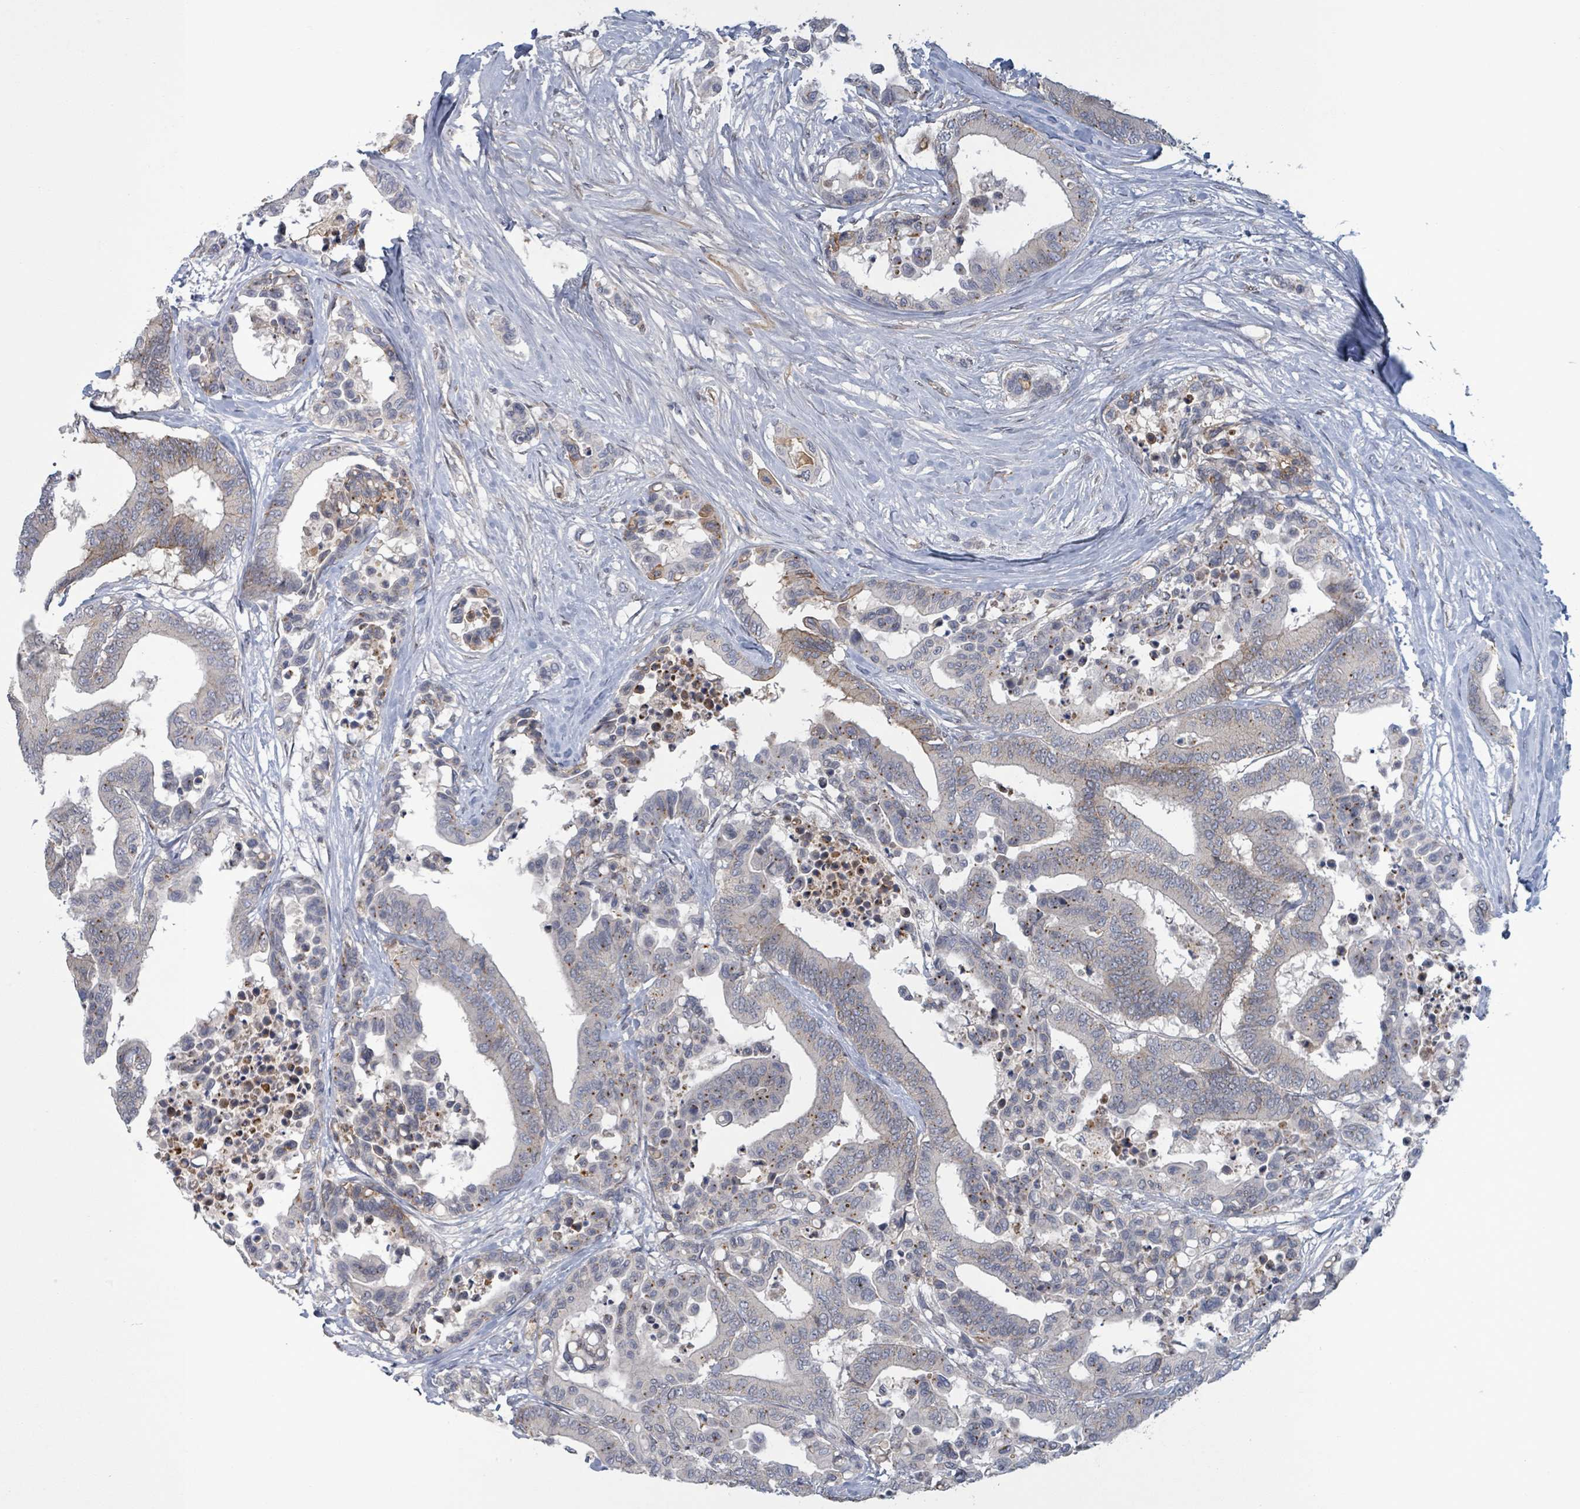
{"staining": {"intensity": "weak", "quantity": "<25%", "location": "cytoplasmic/membranous"}, "tissue": "colorectal cancer", "cell_type": "Tumor cells", "image_type": "cancer", "snomed": [{"axis": "morphology", "description": "Normal tissue, NOS"}, {"axis": "morphology", "description": "Adenocarcinoma, NOS"}, {"axis": "topography", "description": "Colon"}], "caption": "This histopathology image is of colorectal cancer (adenocarcinoma) stained with immunohistochemistry to label a protein in brown with the nuclei are counter-stained blue. There is no positivity in tumor cells.", "gene": "GRM8", "patient": {"sex": "male", "age": 82}}